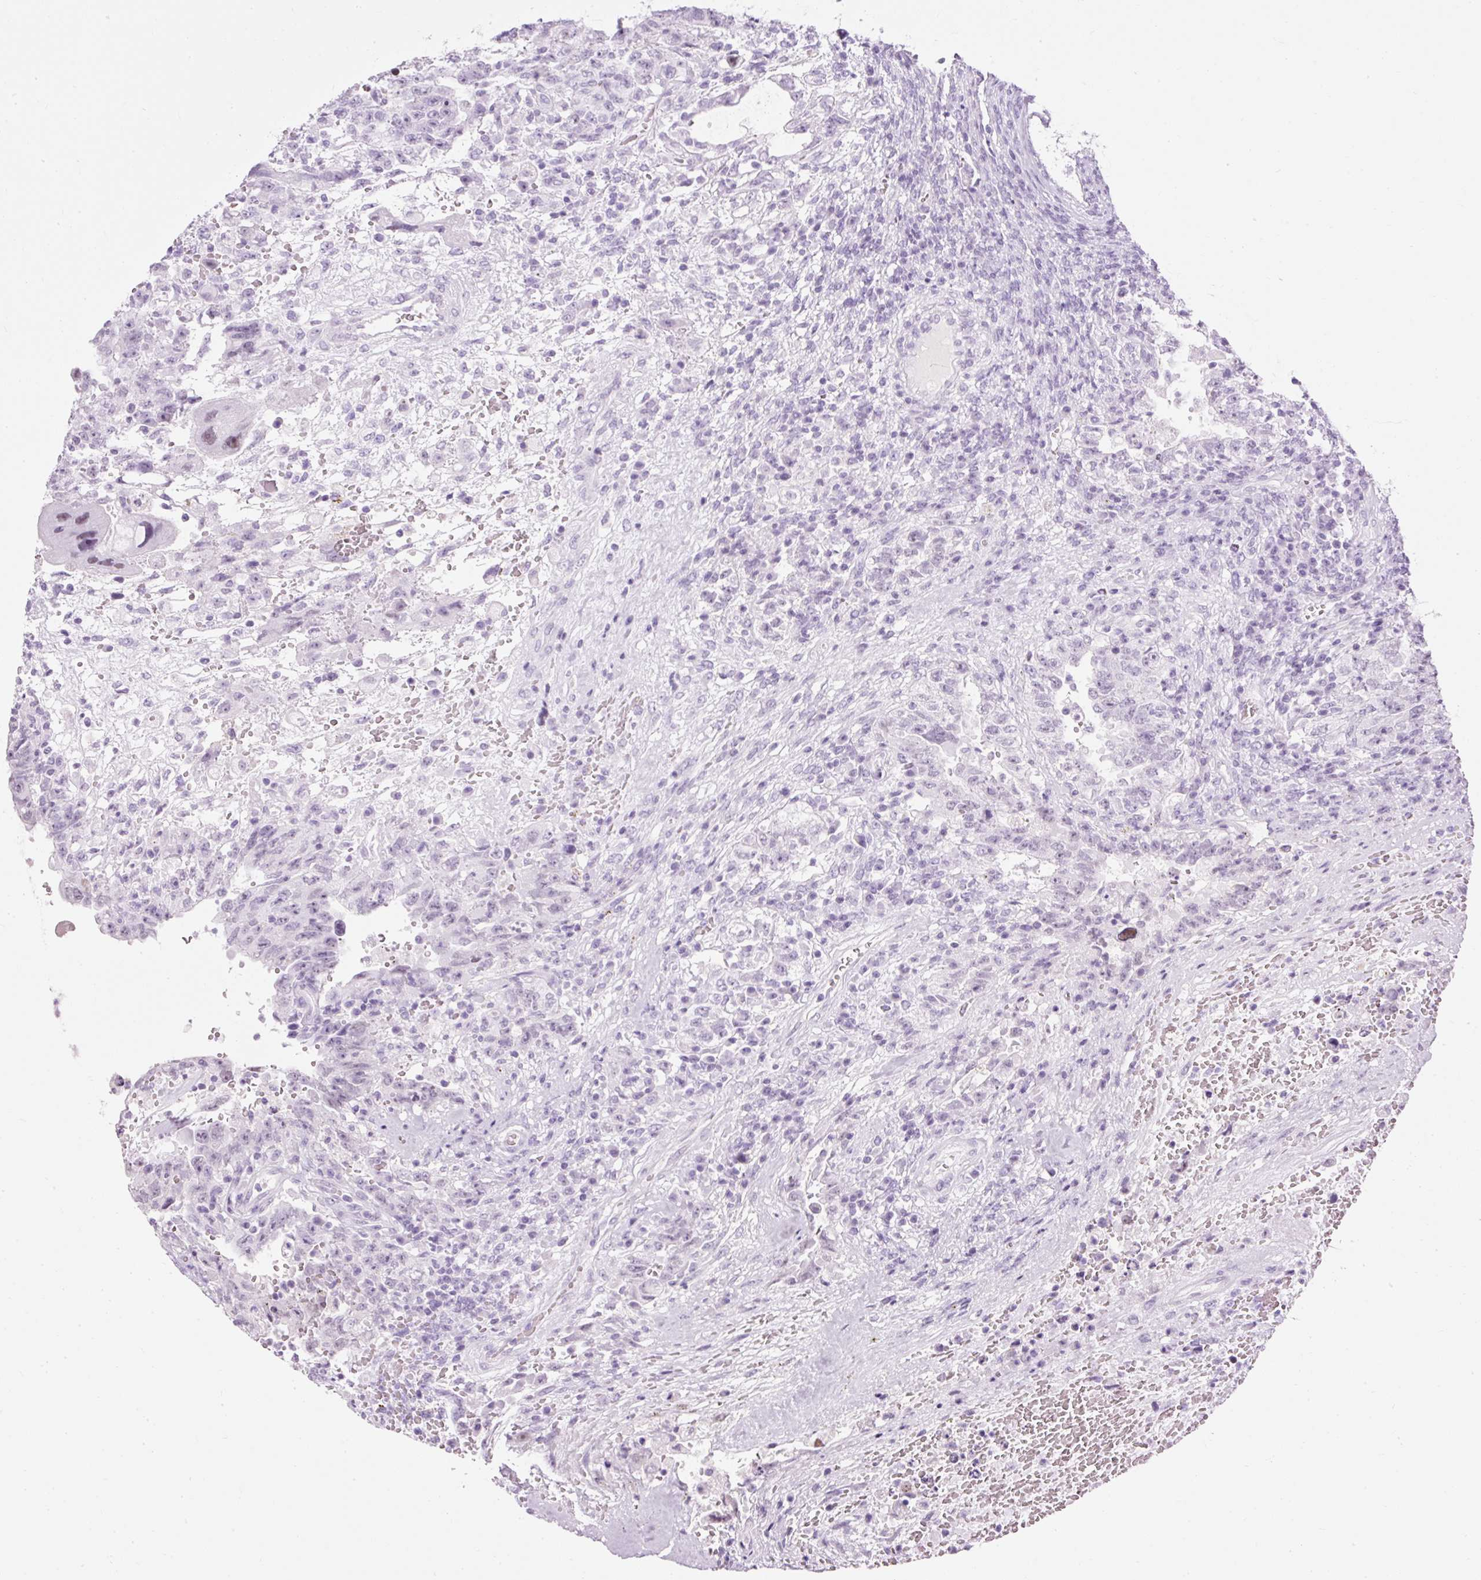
{"staining": {"intensity": "negative", "quantity": "none", "location": "none"}, "tissue": "testis cancer", "cell_type": "Tumor cells", "image_type": "cancer", "snomed": [{"axis": "morphology", "description": "Carcinoma, Embryonal, NOS"}, {"axis": "topography", "description": "Testis"}], "caption": "There is no significant positivity in tumor cells of testis embryonal carcinoma.", "gene": "PDE6B", "patient": {"sex": "male", "age": 26}}